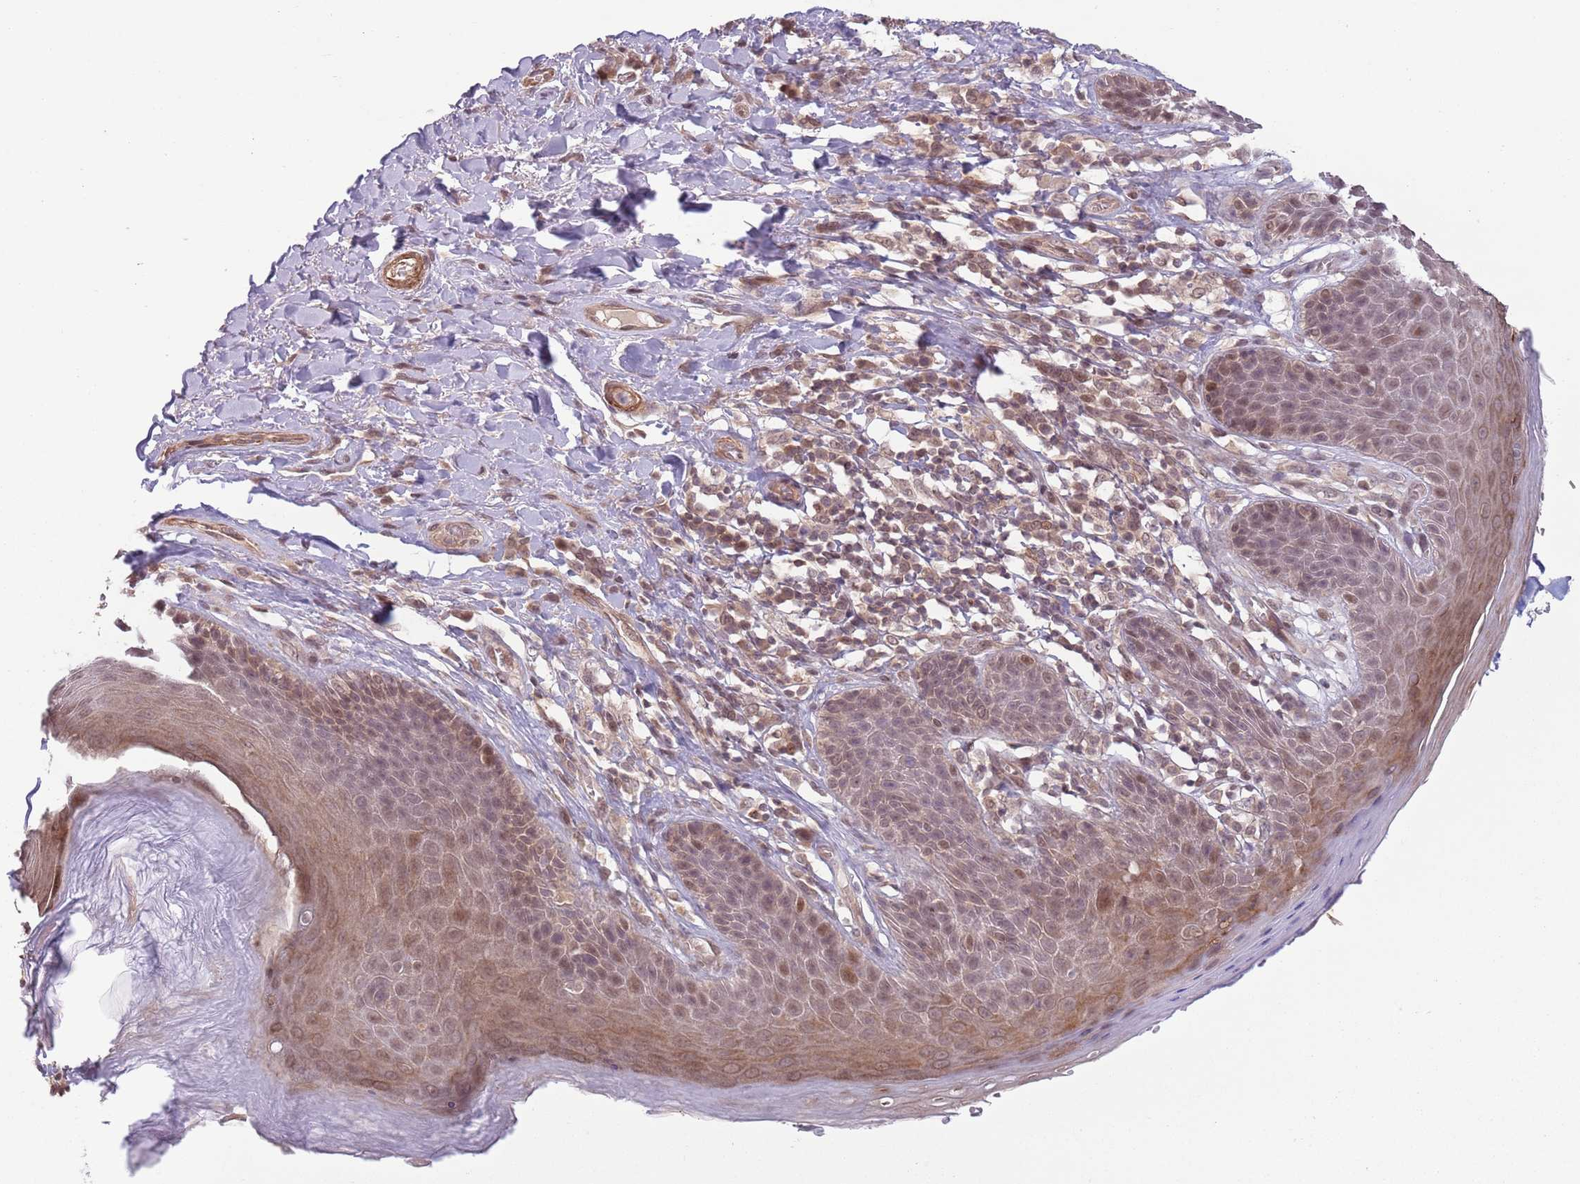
{"staining": {"intensity": "moderate", "quantity": "<25%", "location": "cytoplasmic/membranous,nuclear"}, "tissue": "skin", "cell_type": "Epidermal cells", "image_type": "normal", "snomed": [{"axis": "morphology", "description": "Normal tissue, NOS"}, {"axis": "topography", "description": "Anal"}], "caption": "Immunohistochemistry (IHC) (DAB (3,3'-diaminobenzidine)) staining of normal human skin reveals moderate cytoplasmic/membranous,nuclear protein expression in about <25% of epidermal cells.", "gene": "CCDC154", "patient": {"sex": "female", "age": 89}}